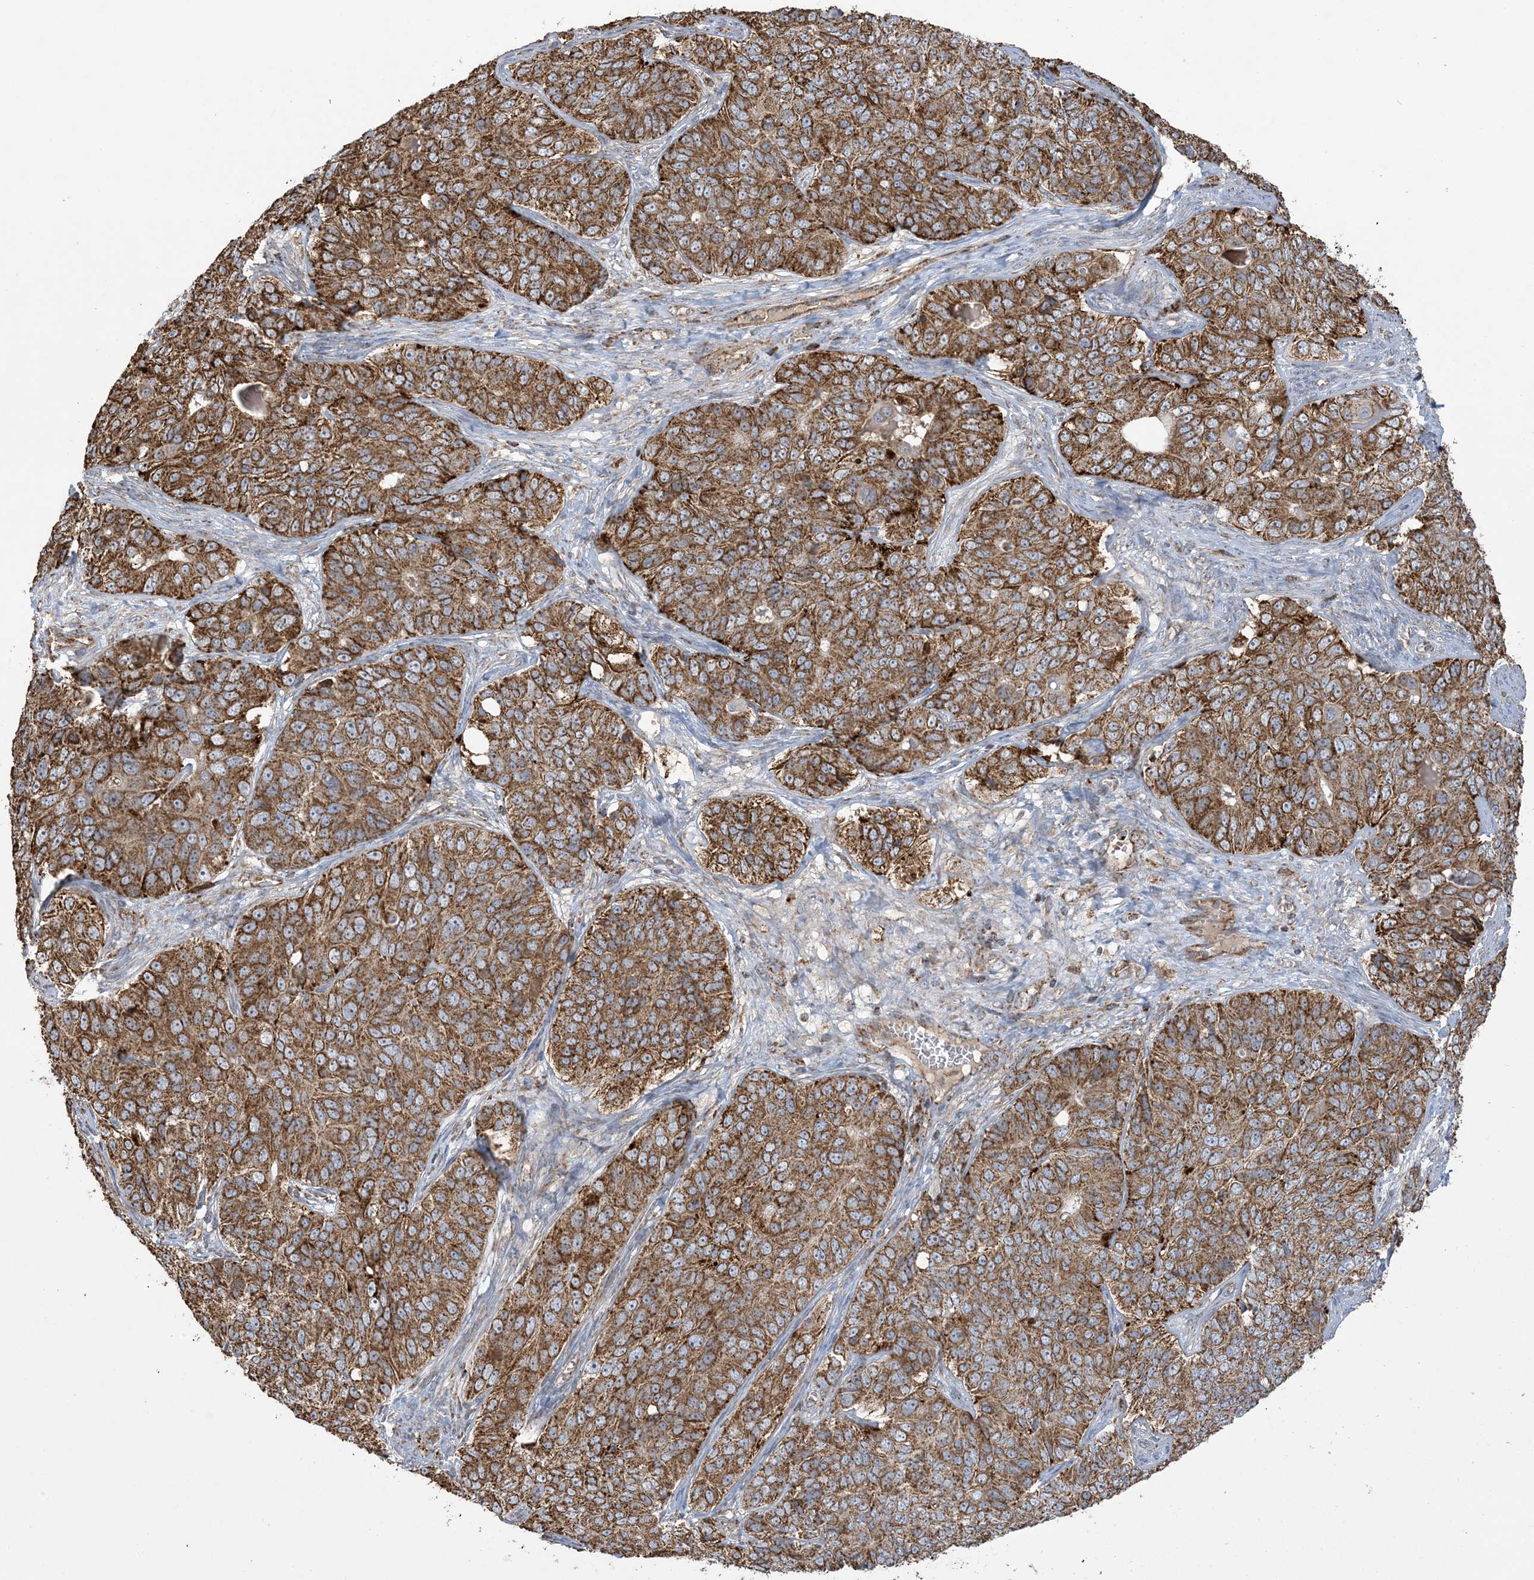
{"staining": {"intensity": "moderate", "quantity": ">75%", "location": "cytoplasmic/membranous"}, "tissue": "ovarian cancer", "cell_type": "Tumor cells", "image_type": "cancer", "snomed": [{"axis": "morphology", "description": "Carcinoma, endometroid"}, {"axis": "topography", "description": "Ovary"}], "caption": "A photomicrograph of ovarian cancer (endometroid carcinoma) stained for a protein reveals moderate cytoplasmic/membranous brown staining in tumor cells.", "gene": "AGA", "patient": {"sex": "female", "age": 51}}